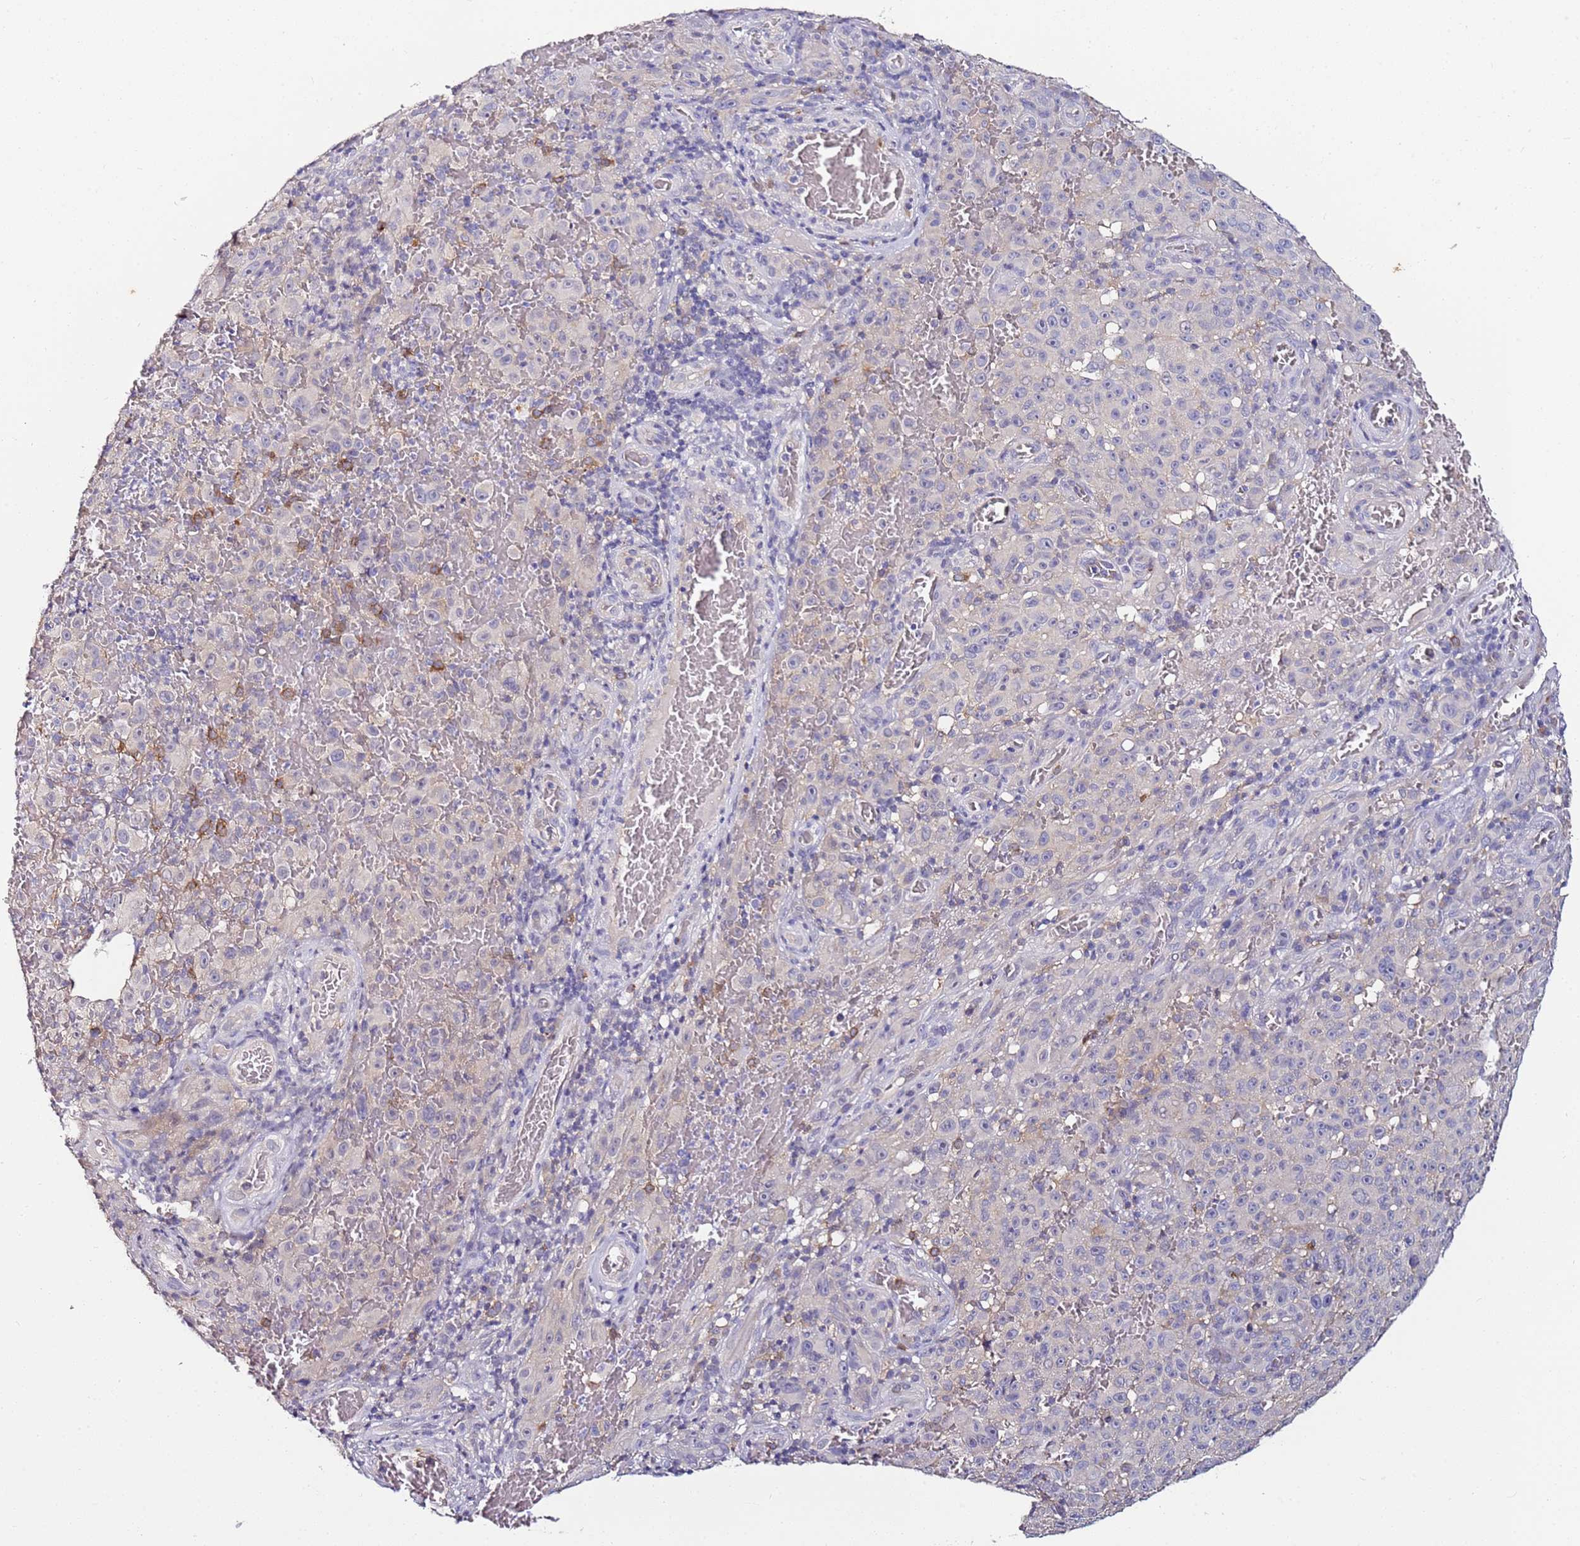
{"staining": {"intensity": "negative", "quantity": "none", "location": "none"}, "tissue": "melanoma", "cell_type": "Tumor cells", "image_type": "cancer", "snomed": [{"axis": "morphology", "description": "Malignant melanoma, NOS"}, {"axis": "topography", "description": "Skin"}], "caption": "IHC image of melanoma stained for a protein (brown), which shows no expression in tumor cells.", "gene": "SRRM5", "patient": {"sex": "female", "age": 82}}